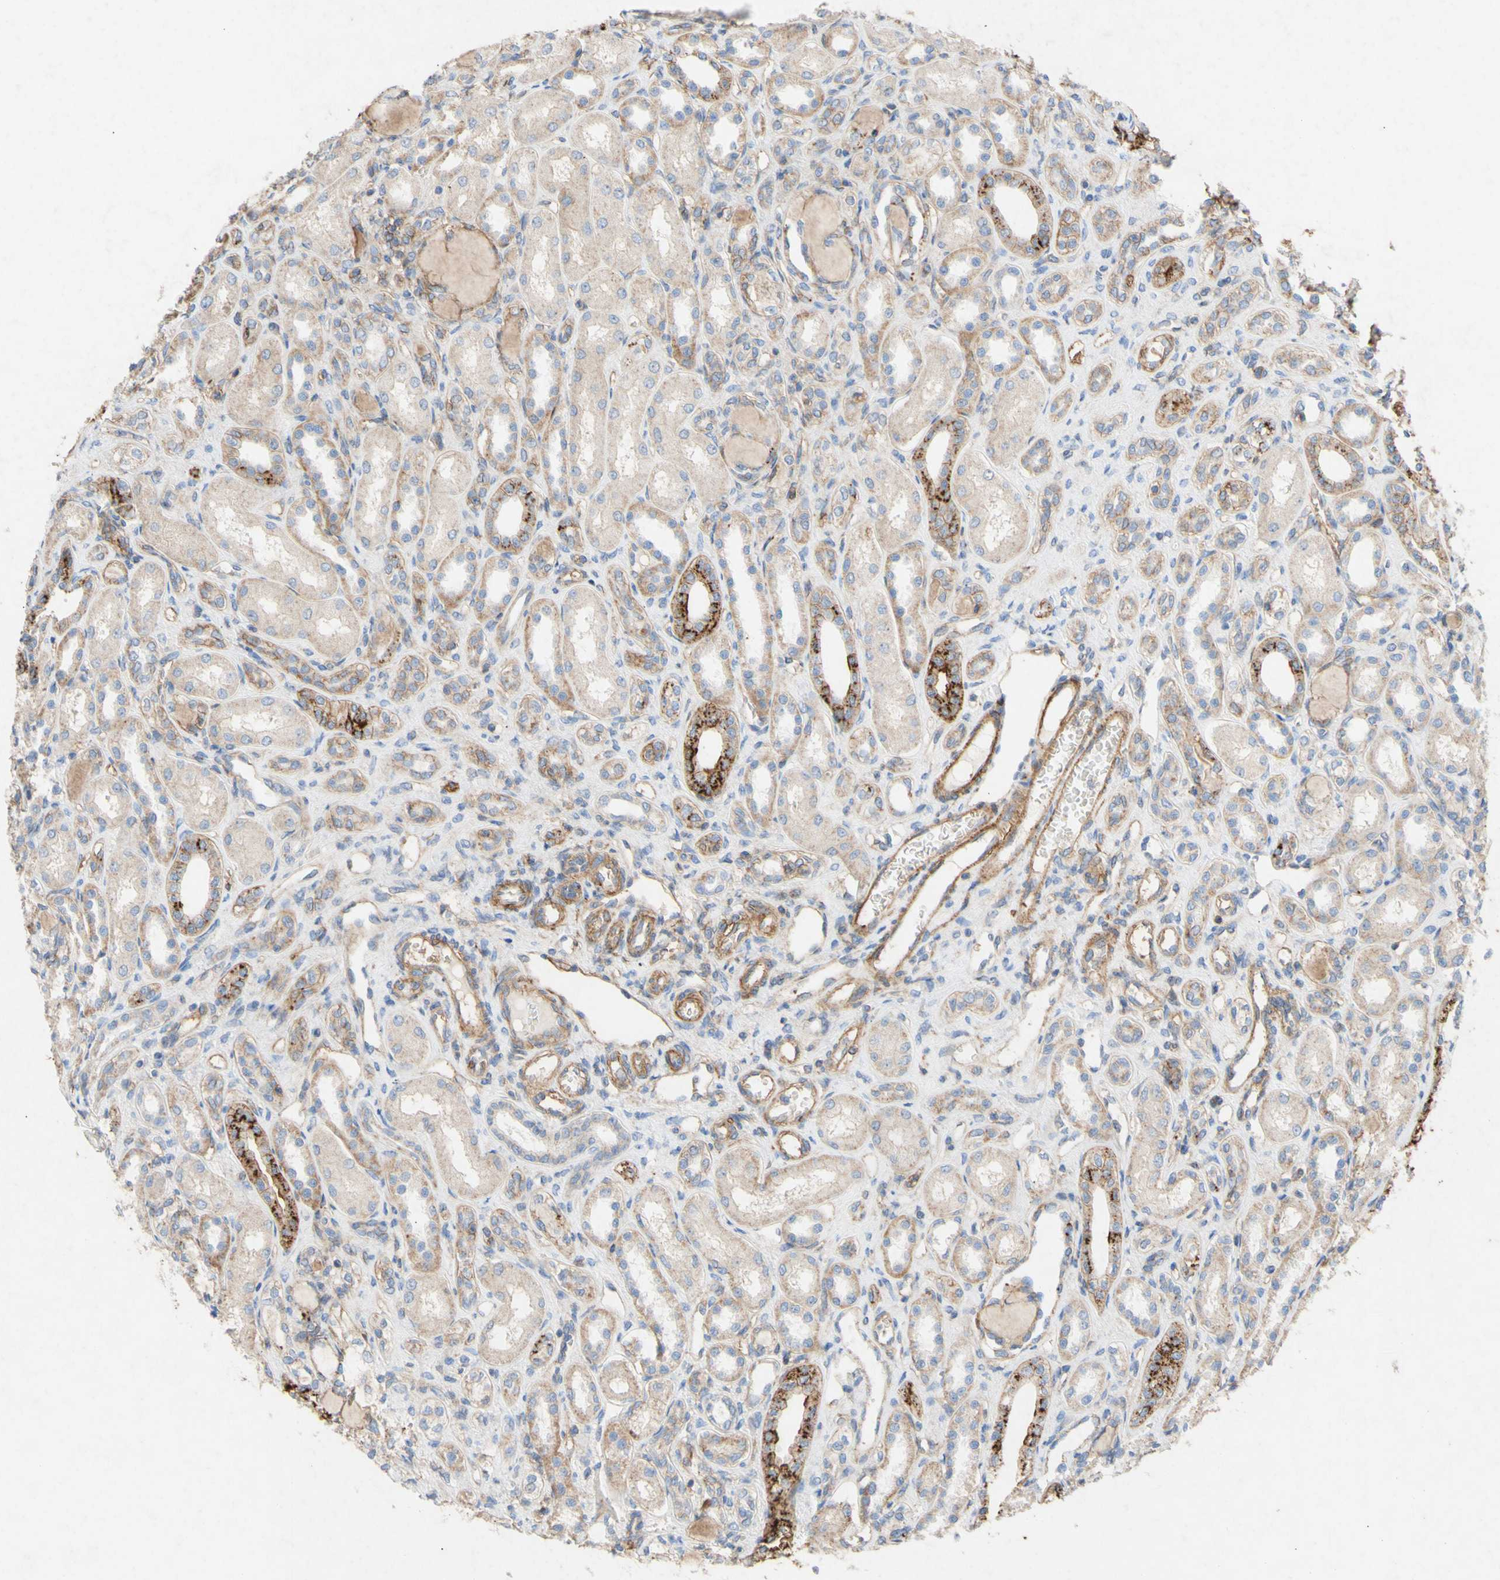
{"staining": {"intensity": "moderate", "quantity": ">75%", "location": "cytoplasmic/membranous"}, "tissue": "kidney", "cell_type": "Cells in glomeruli", "image_type": "normal", "snomed": [{"axis": "morphology", "description": "Normal tissue, NOS"}, {"axis": "topography", "description": "Kidney"}], "caption": "The immunohistochemical stain labels moderate cytoplasmic/membranous staining in cells in glomeruli of normal kidney.", "gene": "ATP2A3", "patient": {"sex": "male", "age": 7}}